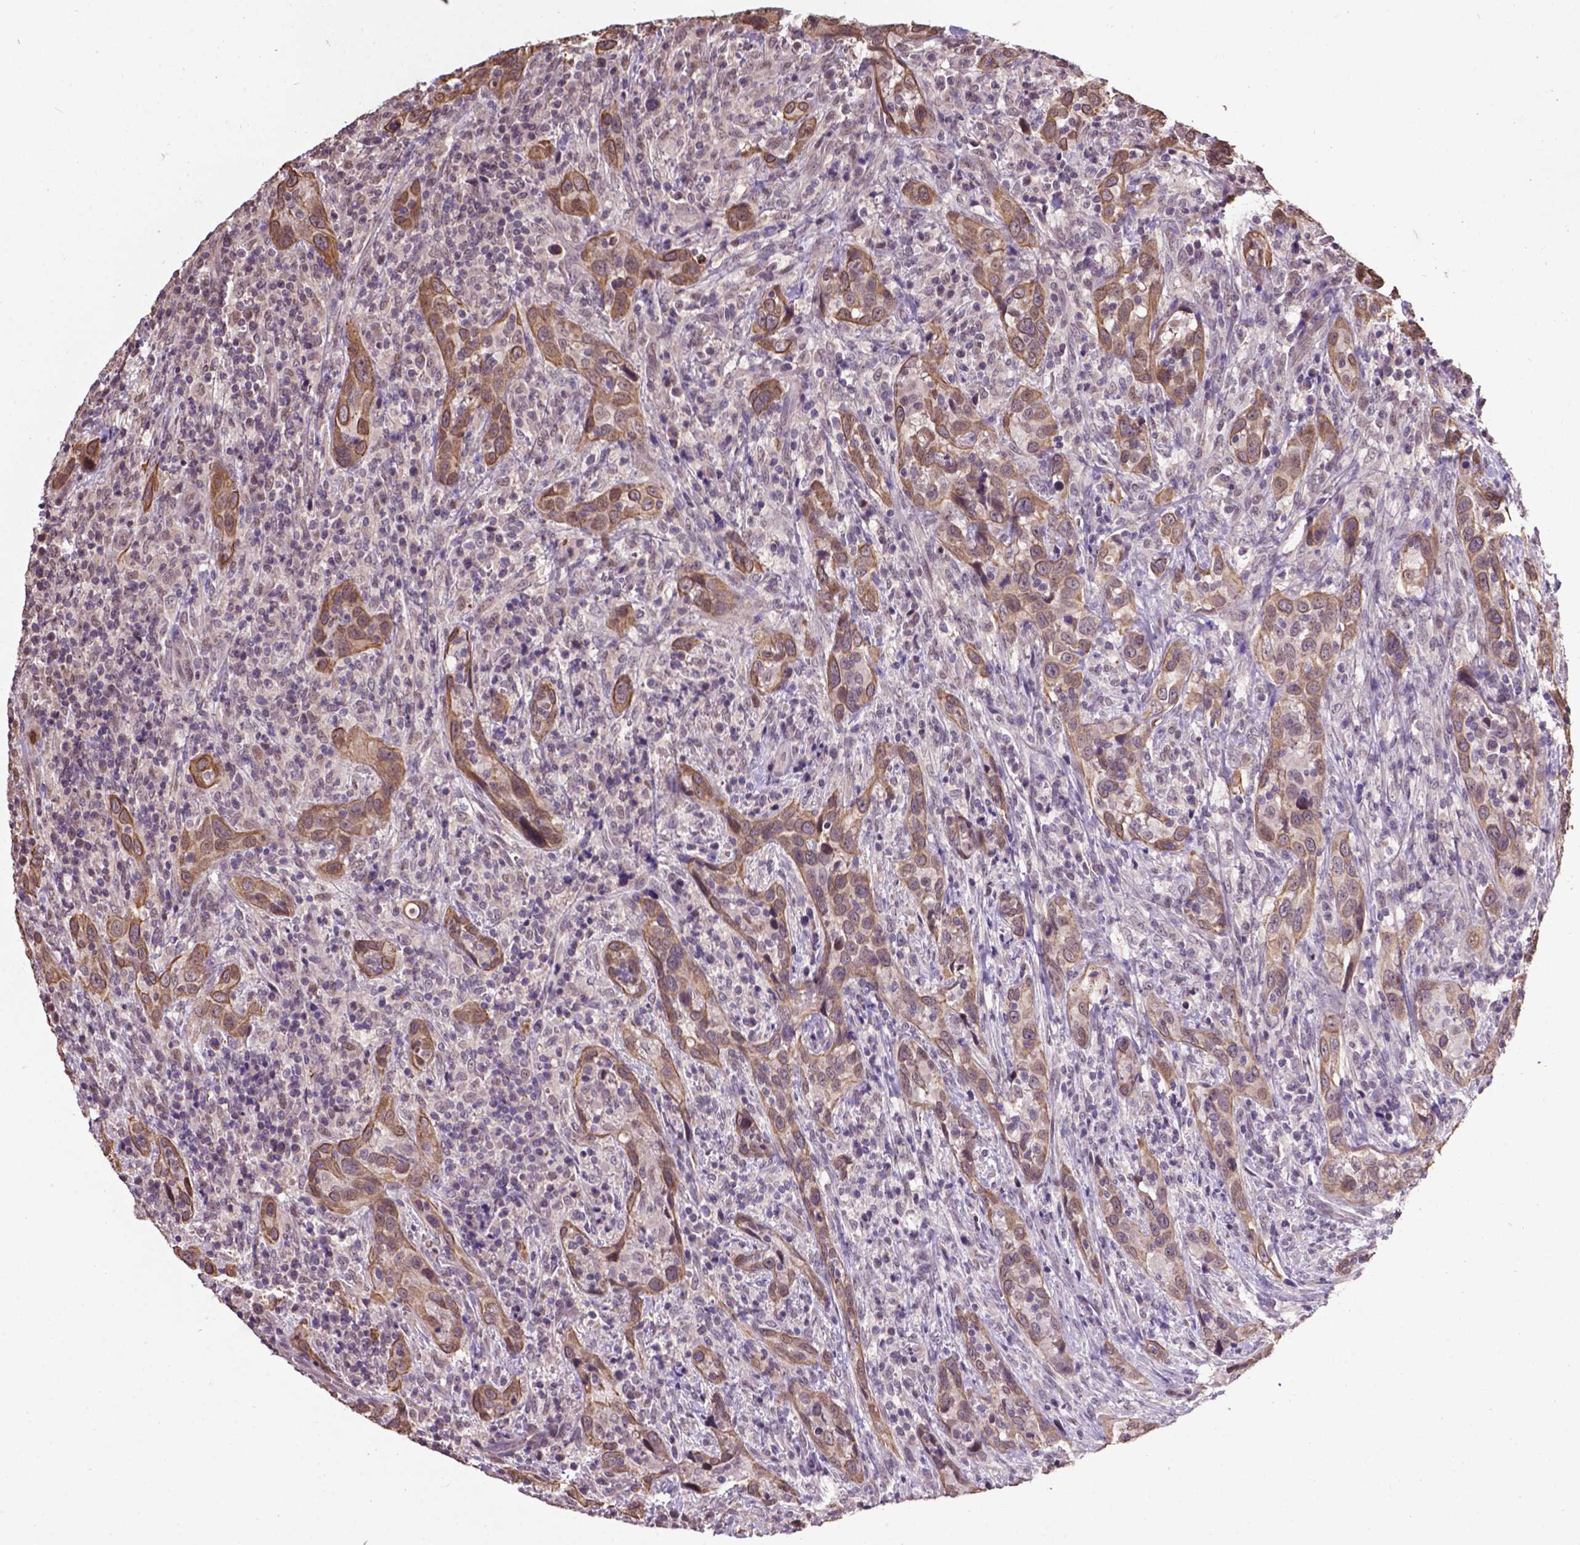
{"staining": {"intensity": "moderate", "quantity": "25%-75%", "location": "cytoplasmic/membranous"}, "tissue": "urothelial cancer", "cell_type": "Tumor cells", "image_type": "cancer", "snomed": [{"axis": "morphology", "description": "Urothelial carcinoma, NOS"}, {"axis": "morphology", "description": "Urothelial carcinoma, High grade"}, {"axis": "topography", "description": "Urinary bladder"}], "caption": "Protein staining displays moderate cytoplasmic/membranous positivity in about 25%-75% of tumor cells in urothelial cancer.", "gene": "GLRA2", "patient": {"sex": "female", "age": 64}}